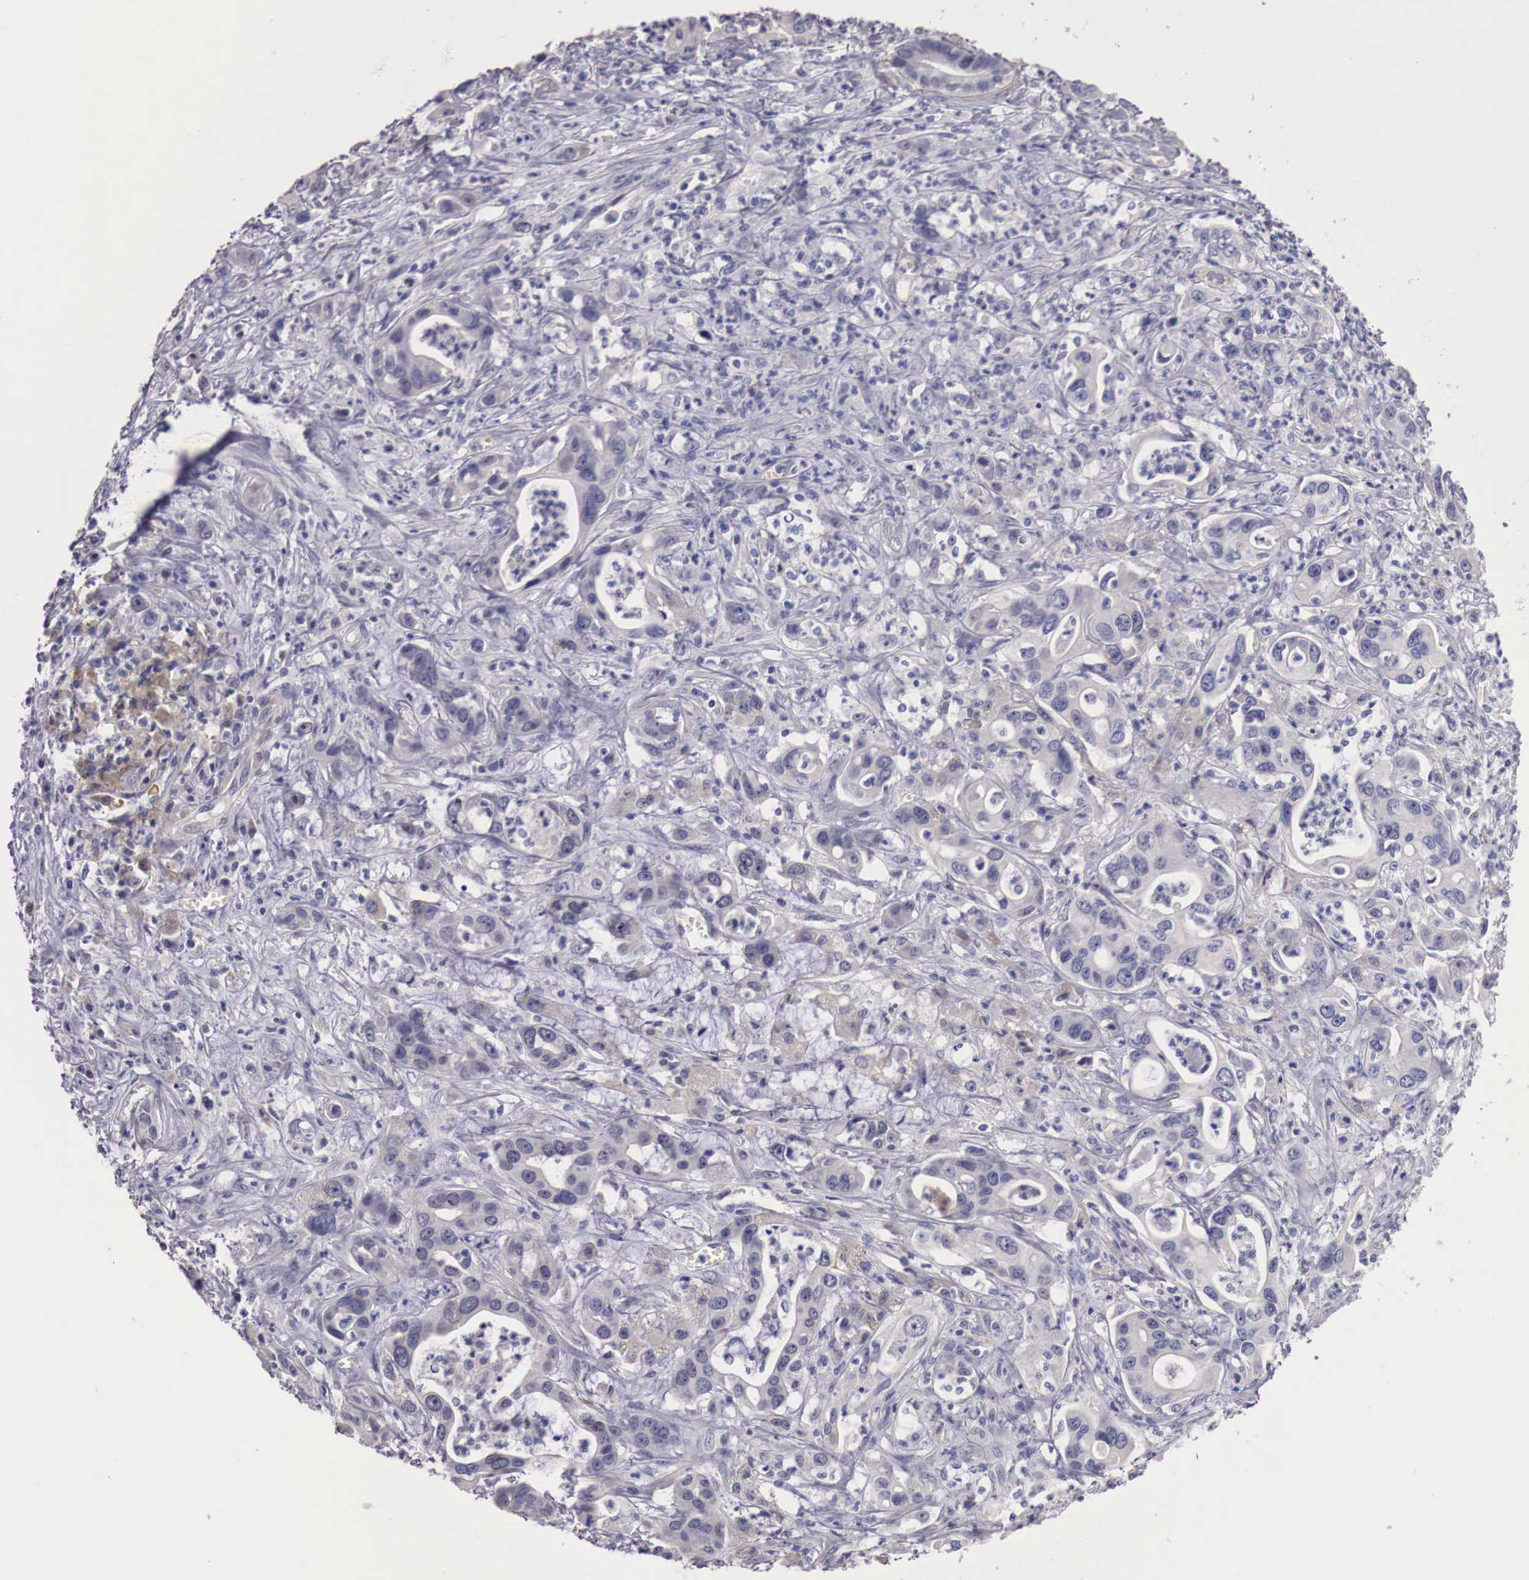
{"staining": {"intensity": "negative", "quantity": "none", "location": "none"}, "tissue": "liver cancer", "cell_type": "Tumor cells", "image_type": "cancer", "snomed": [{"axis": "morphology", "description": "Cholangiocarcinoma"}, {"axis": "topography", "description": "Liver"}], "caption": "IHC micrograph of neoplastic tissue: liver cancer (cholangiocarcinoma) stained with DAB shows no significant protein expression in tumor cells.", "gene": "ENOX2", "patient": {"sex": "female", "age": 65}}